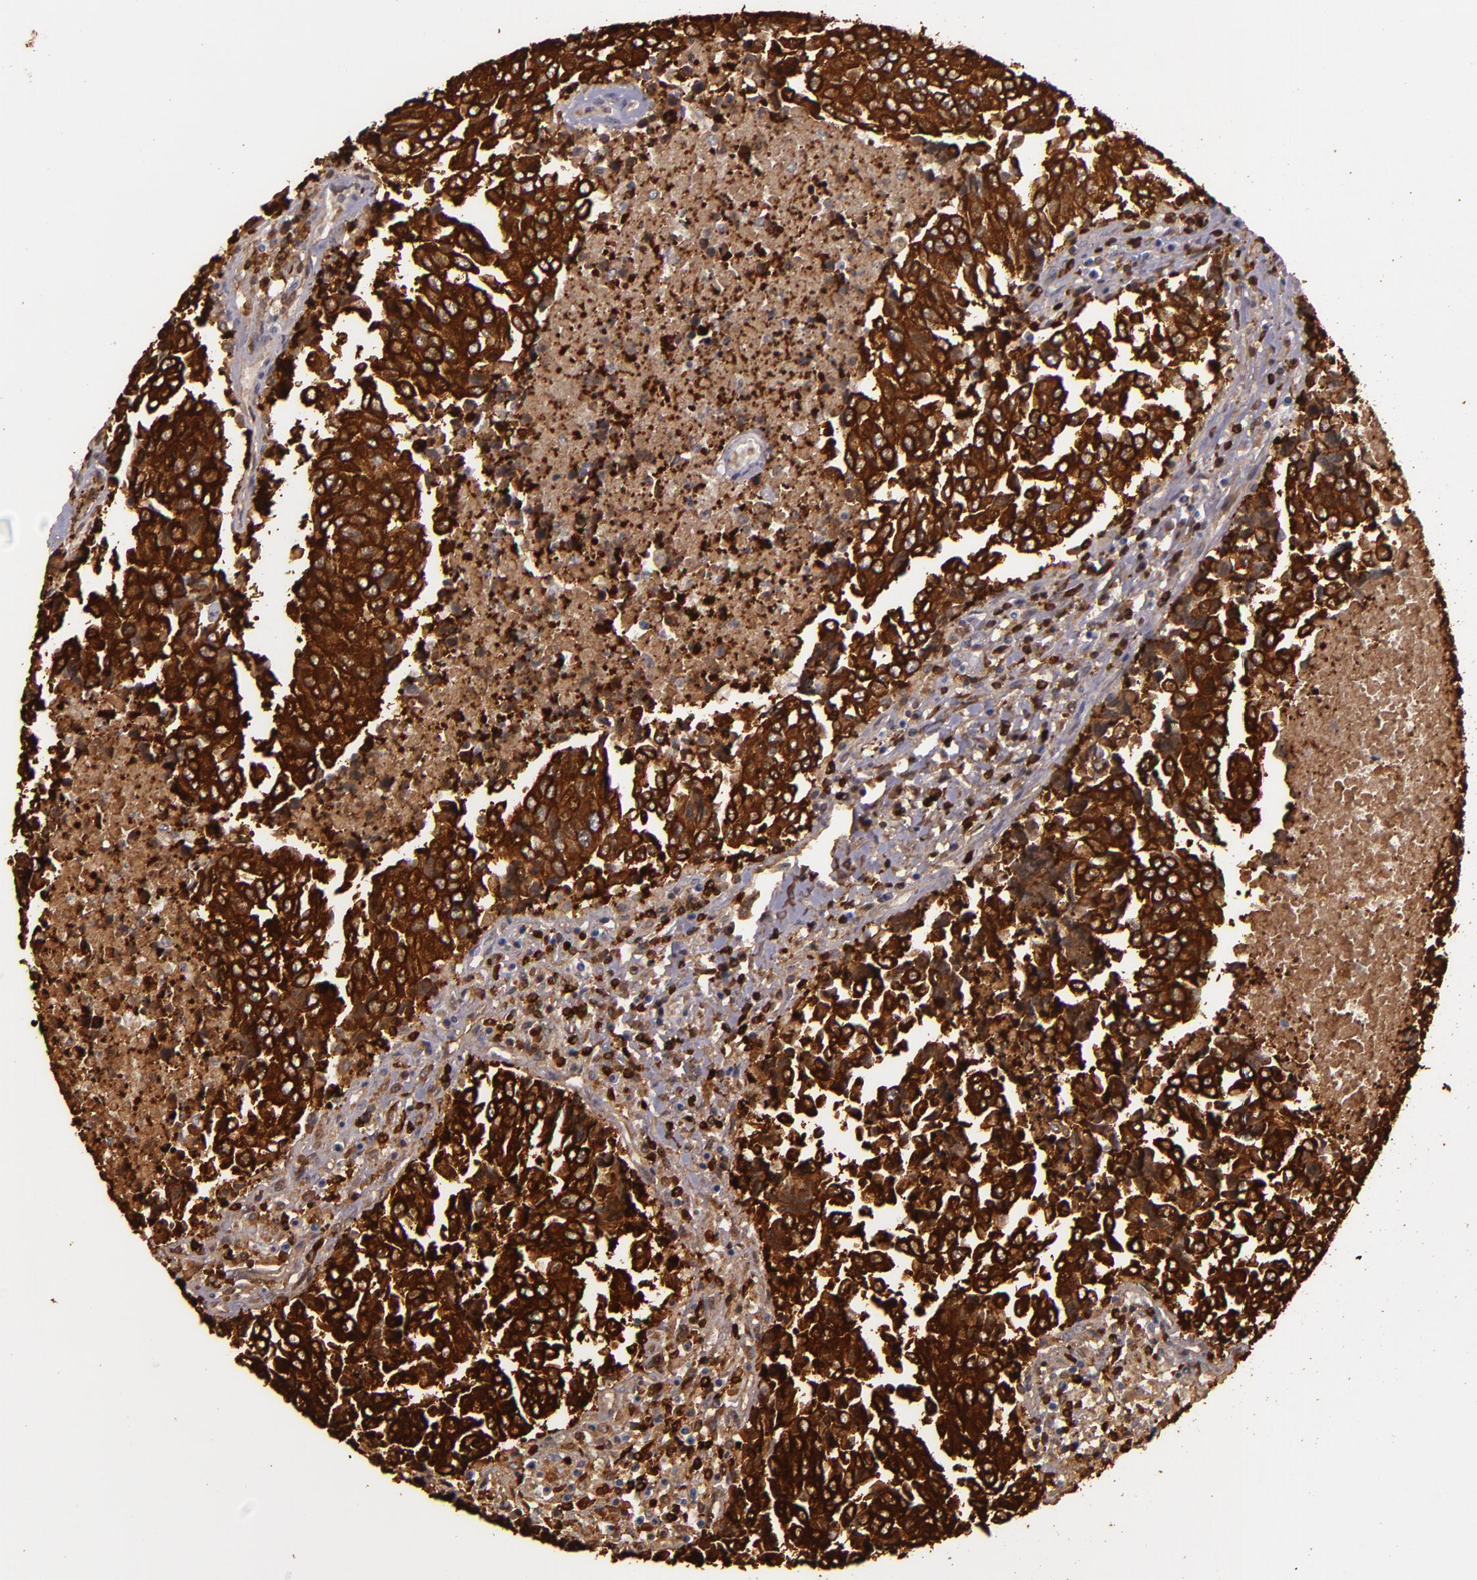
{"staining": {"intensity": "strong", "quantity": ">75%", "location": "cytoplasmic/membranous"}, "tissue": "urothelial cancer", "cell_type": "Tumor cells", "image_type": "cancer", "snomed": [{"axis": "morphology", "description": "Urothelial carcinoma, High grade"}, {"axis": "topography", "description": "Urinary bladder"}], "caption": "Urothelial cancer stained for a protein reveals strong cytoplasmic/membranous positivity in tumor cells.", "gene": "SLC9A3R1", "patient": {"sex": "male", "age": 86}}